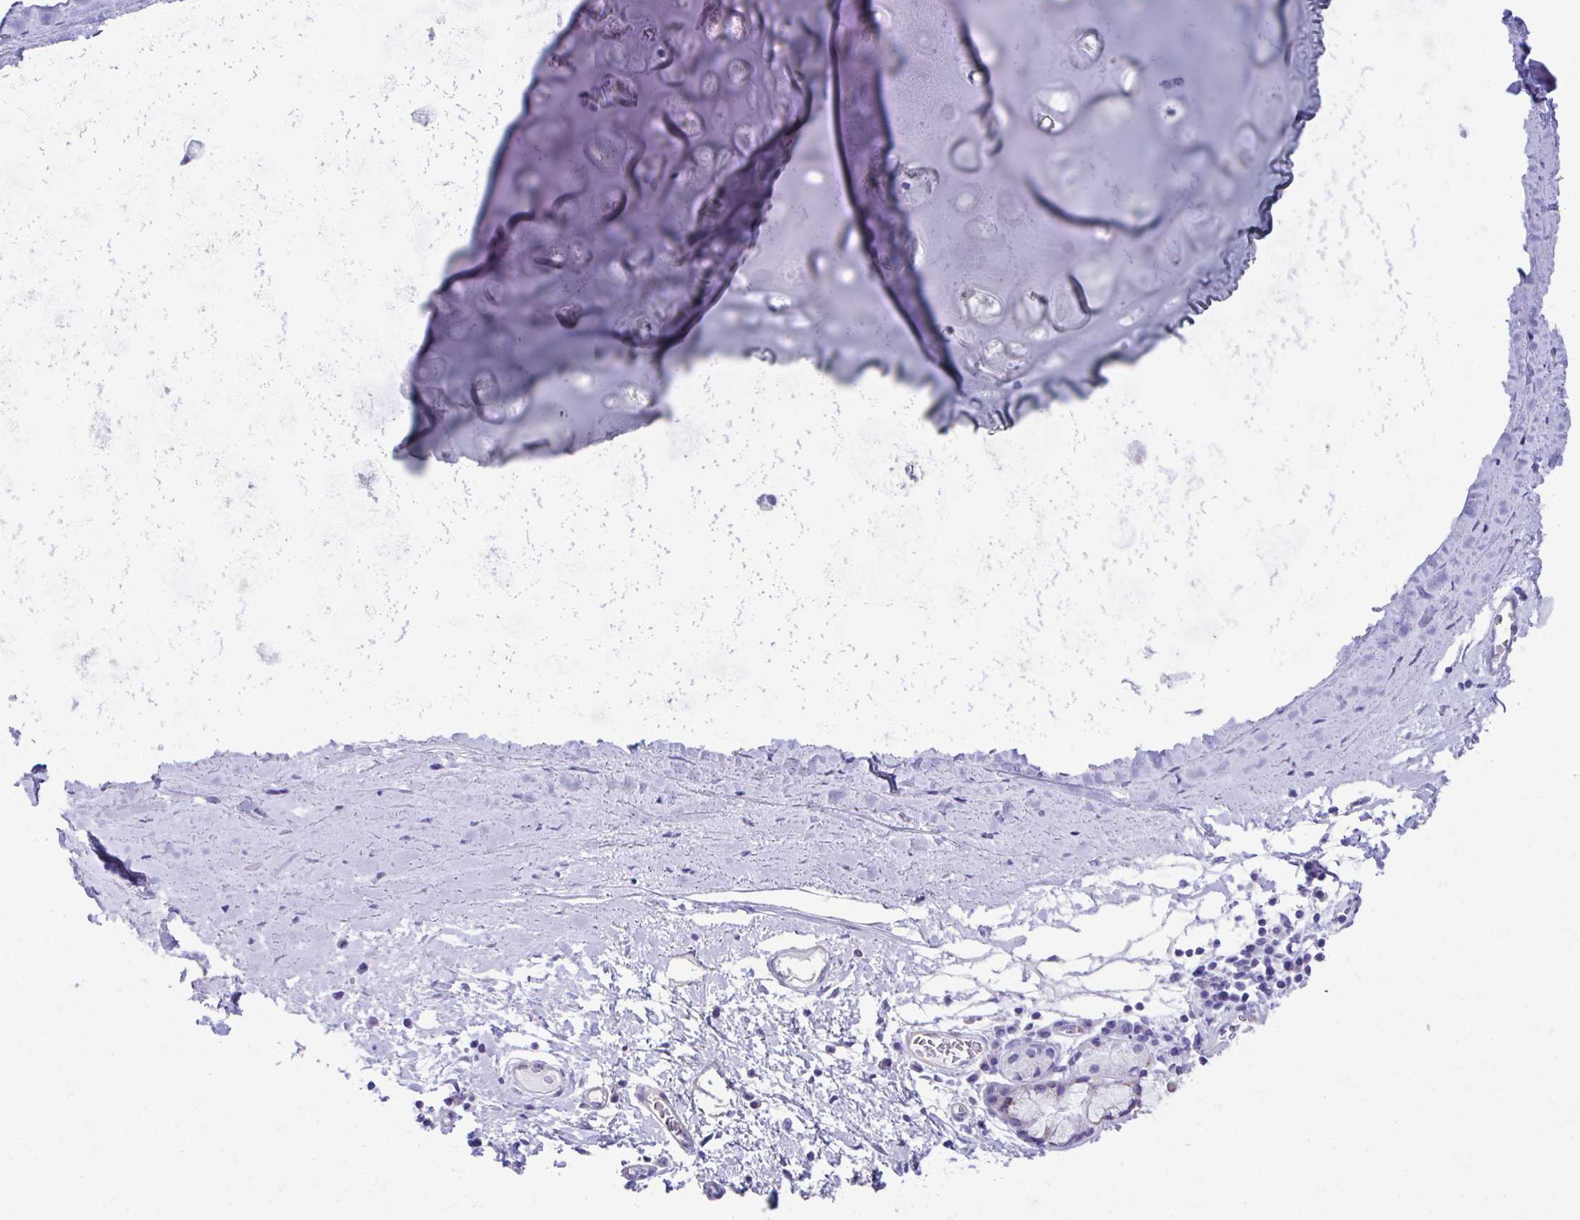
{"staining": {"intensity": "negative", "quantity": "none", "location": "none"}, "tissue": "adipose tissue", "cell_type": "Adipocytes", "image_type": "normal", "snomed": [{"axis": "morphology", "description": "Normal tissue, NOS"}, {"axis": "morphology", "description": "Degeneration, NOS"}, {"axis": "topography", "description": "Cartilage tissue"}, {"axis": "topography", "description": "Lung"}], "caption": "This is an immunohistochemistry (IHC) photomicrograph of benign adipose tissue. There is no expression in adipocytes.", "gene": "ENSG00000285953", "patient": {"sex": "female", "age": 61}}